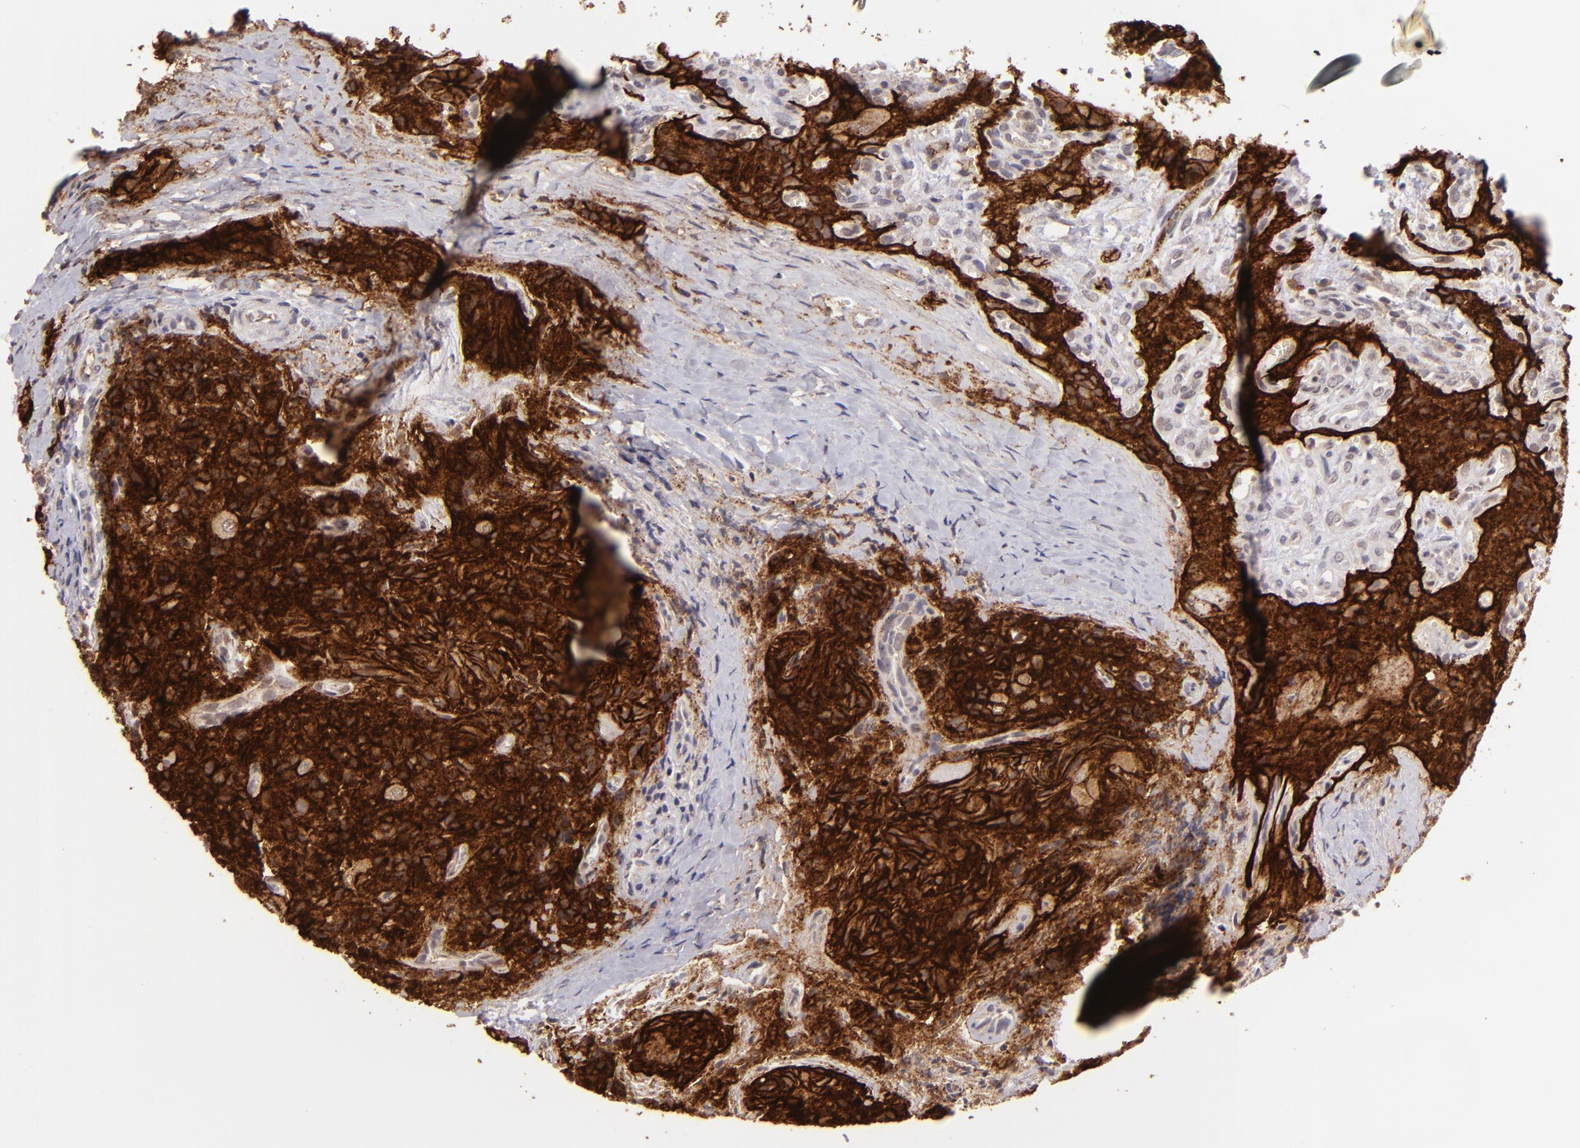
{"staining": {"intensity": "strong", "quantity": ">75%", "location": "cytoplasmic/membranous"}, "tissue": "thyroid cancer", "cell_type": "Tumor cells", "image_type": "cancer", "snomed": [{"axis": "morphology", "description": "Papillary adenocarcinoma, NOS"}, {"axis": "topography", "description": "Thyroid gland"}], "caption": "Human thyroid papillary adenocarcinoma stained with a protein marker shows strong staining in tumor cells.", "gene": "CLDN1", "patient": {"sex": "female", "age": 71}}